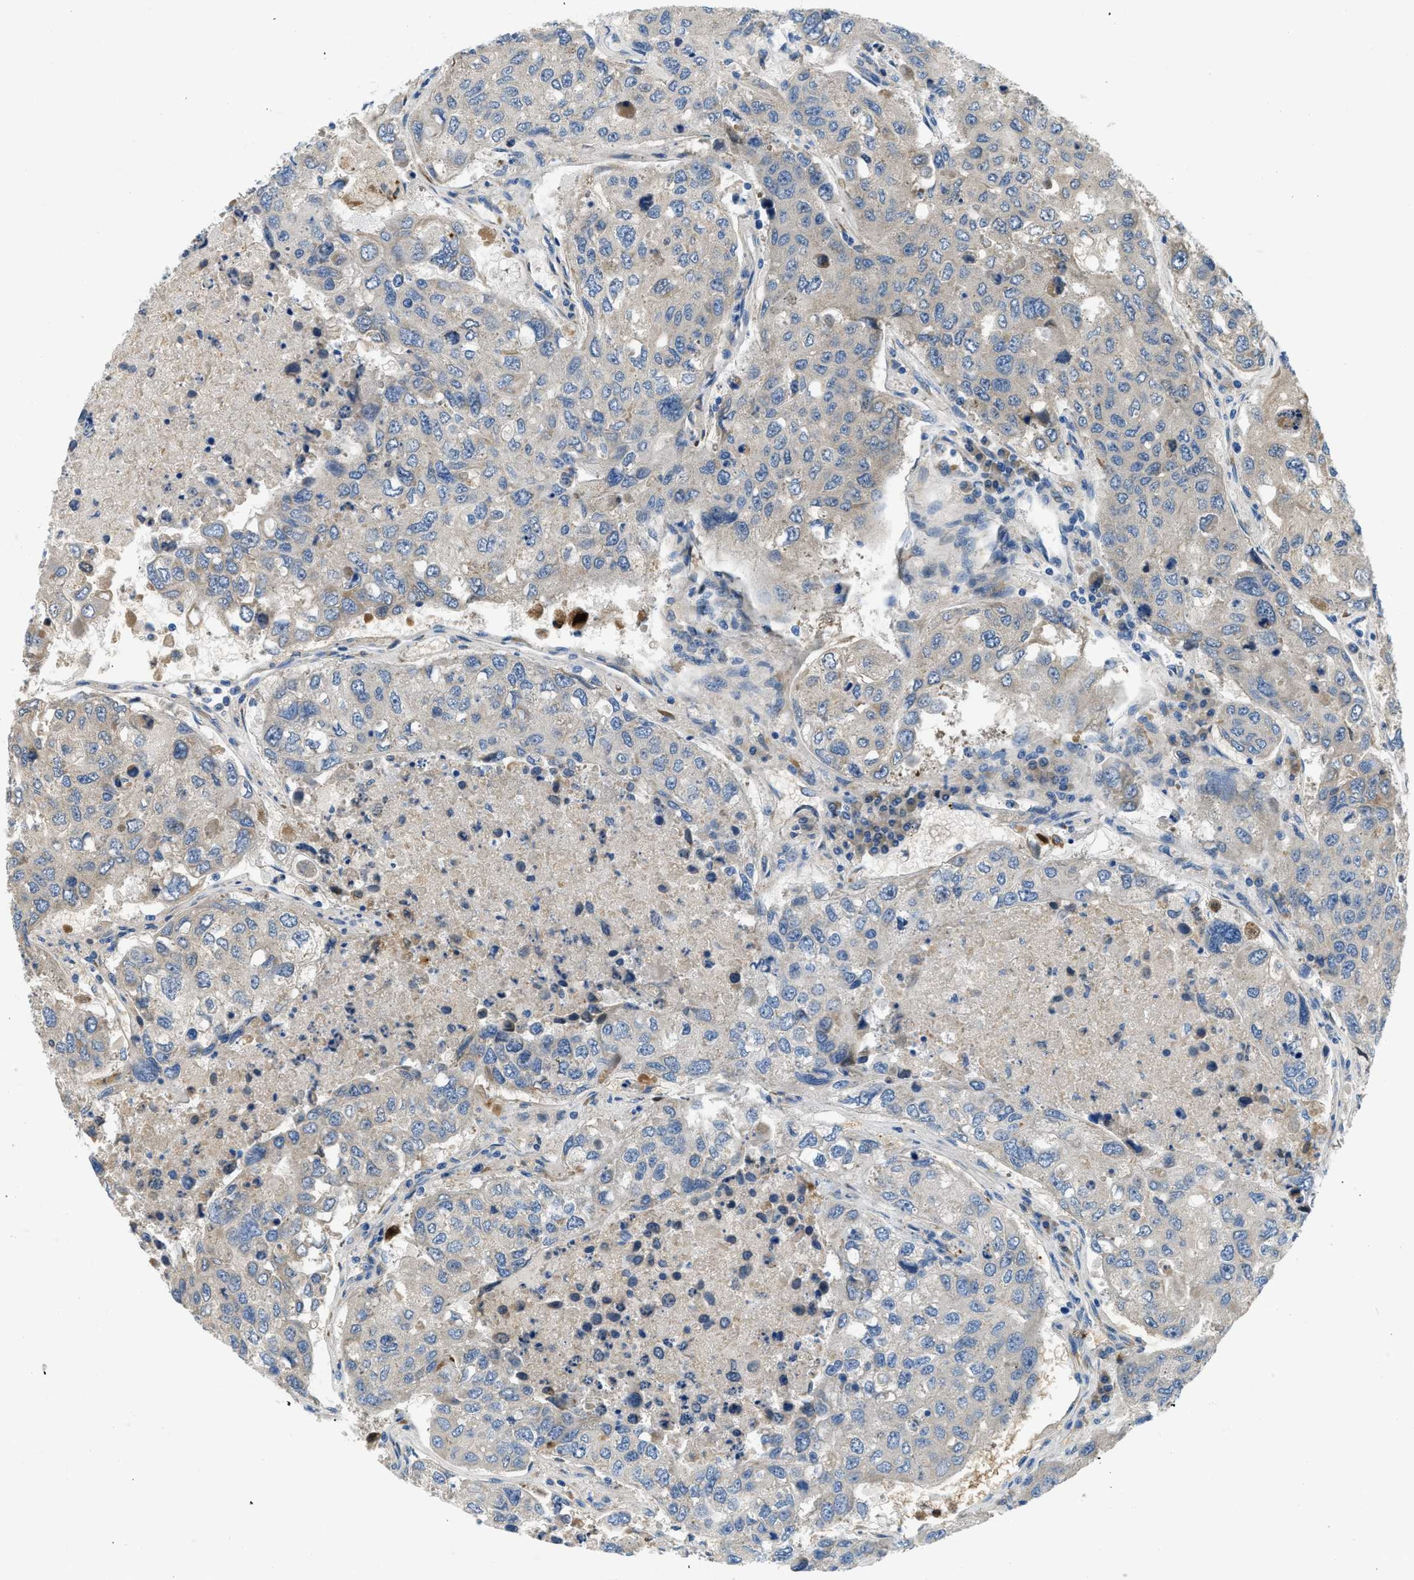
{"staining": {"intensity": "negative", "quantity": "none", "location": "none"}, "tissue": "urothelial cancer", "cell_type": "Tumor cells", "image_type": "cancer", "snomed": [{"axis": "morphology", "description": "Urothelial carcinoma, High grade"}, {"axis": "topography", "description": "Lymph node"}, {"axis": "topography", "description": "Urinary bladder"}], "caption": "High-grade urothelial carcinoma was stained to show a protein in brown. There is no significant staining in tumor cells.", "gene": "COL15A1", "patient": {"sex": "male", "age": 51}}